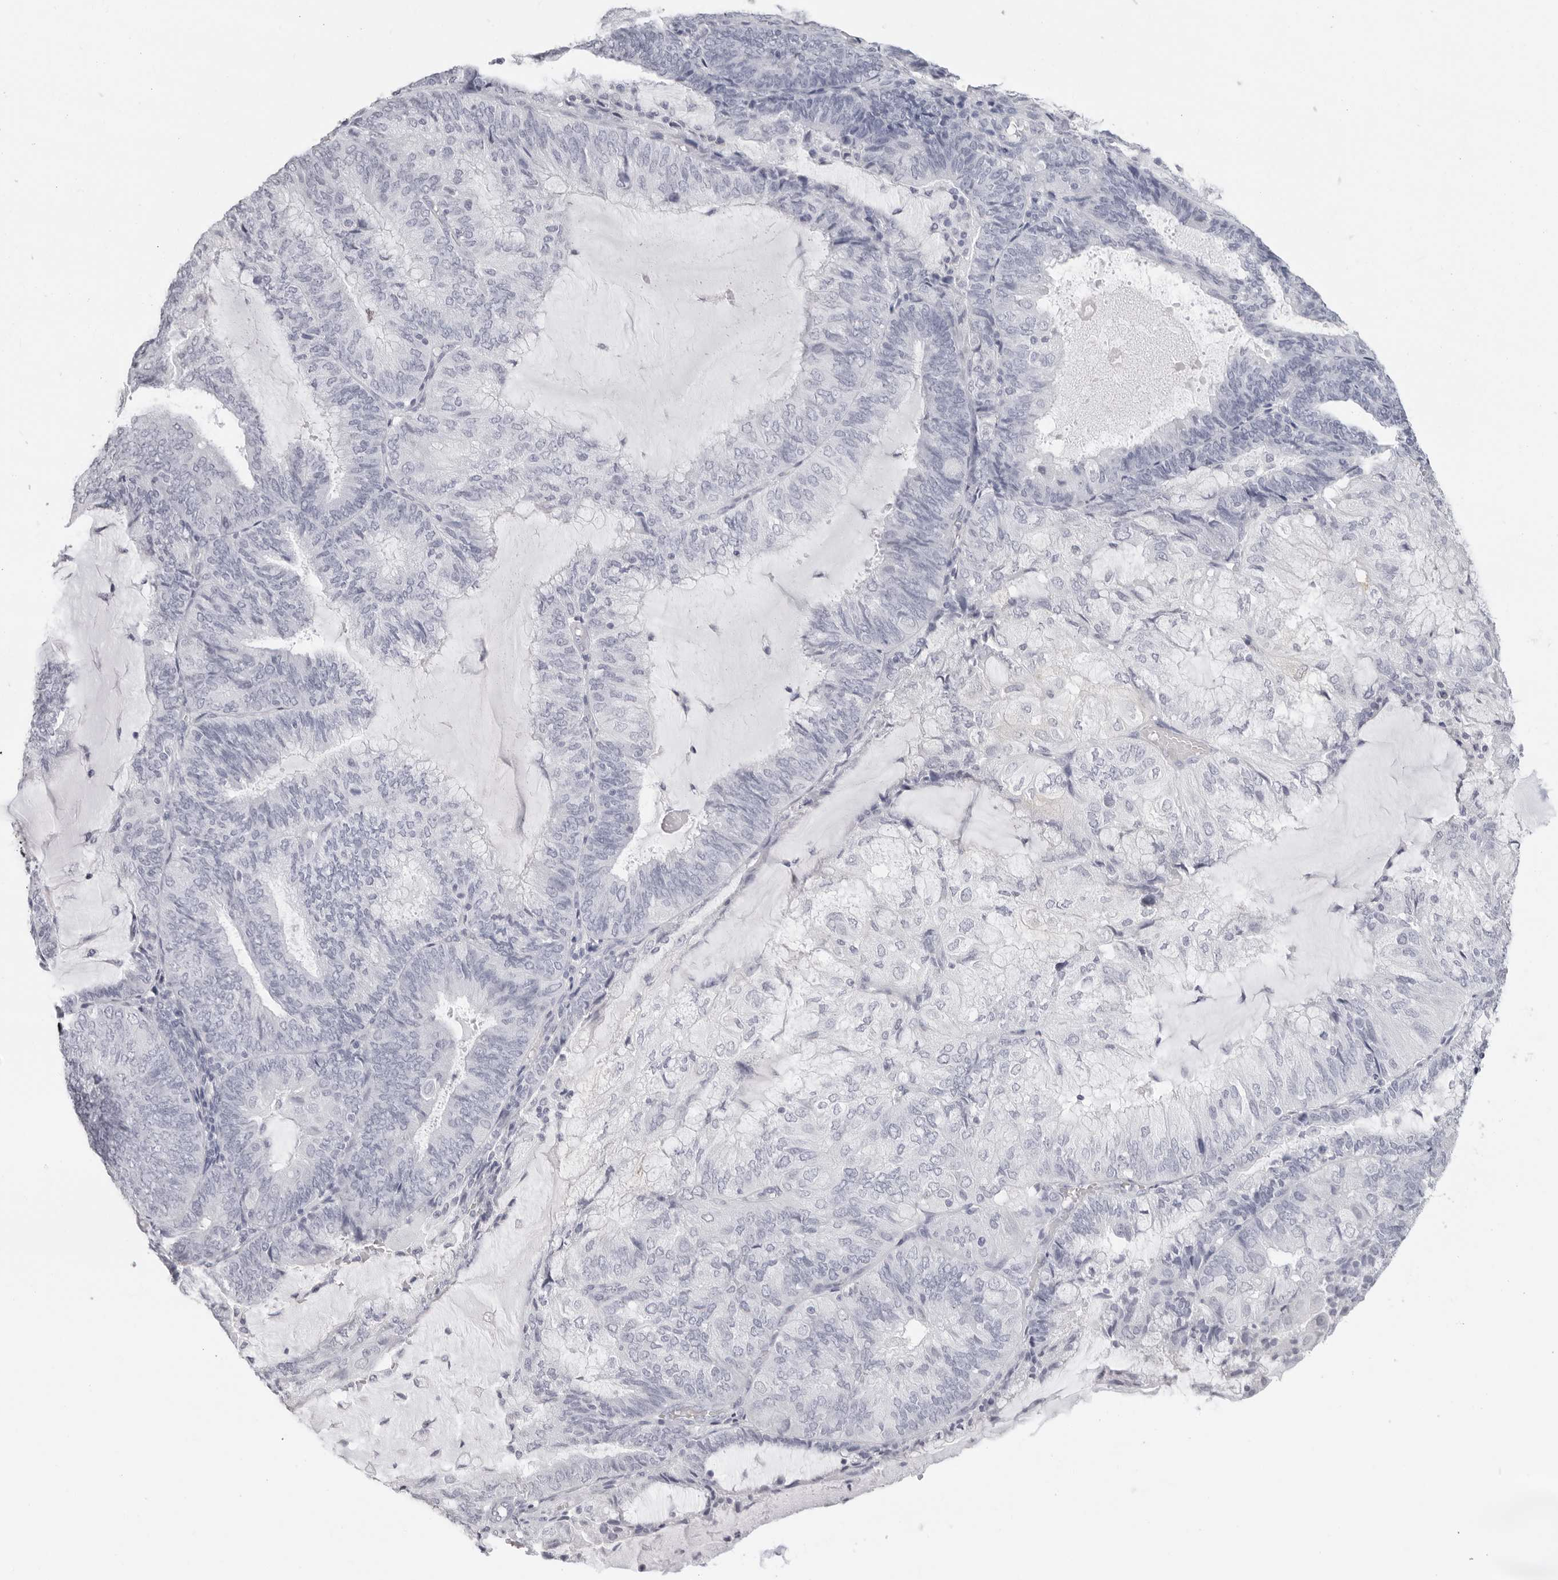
{"staining": {"intensity": "negative", "quantity": "none", "location": "none"}, "tissue": "endometrial cancer", "cell_type": "Tumor cells", "image_type": "cancer", "snomed": [{"axis": "morphology", "description": "Adenocarcinoma, NOS"}, {"axis": "topography", "description": "Endometrium"}], "caption": "An image of human endometrial adenocarcinoma is negative for staining in tumor cells.", "gene": "AGMAT", "patient": {"sex": "female", "age": 81}}